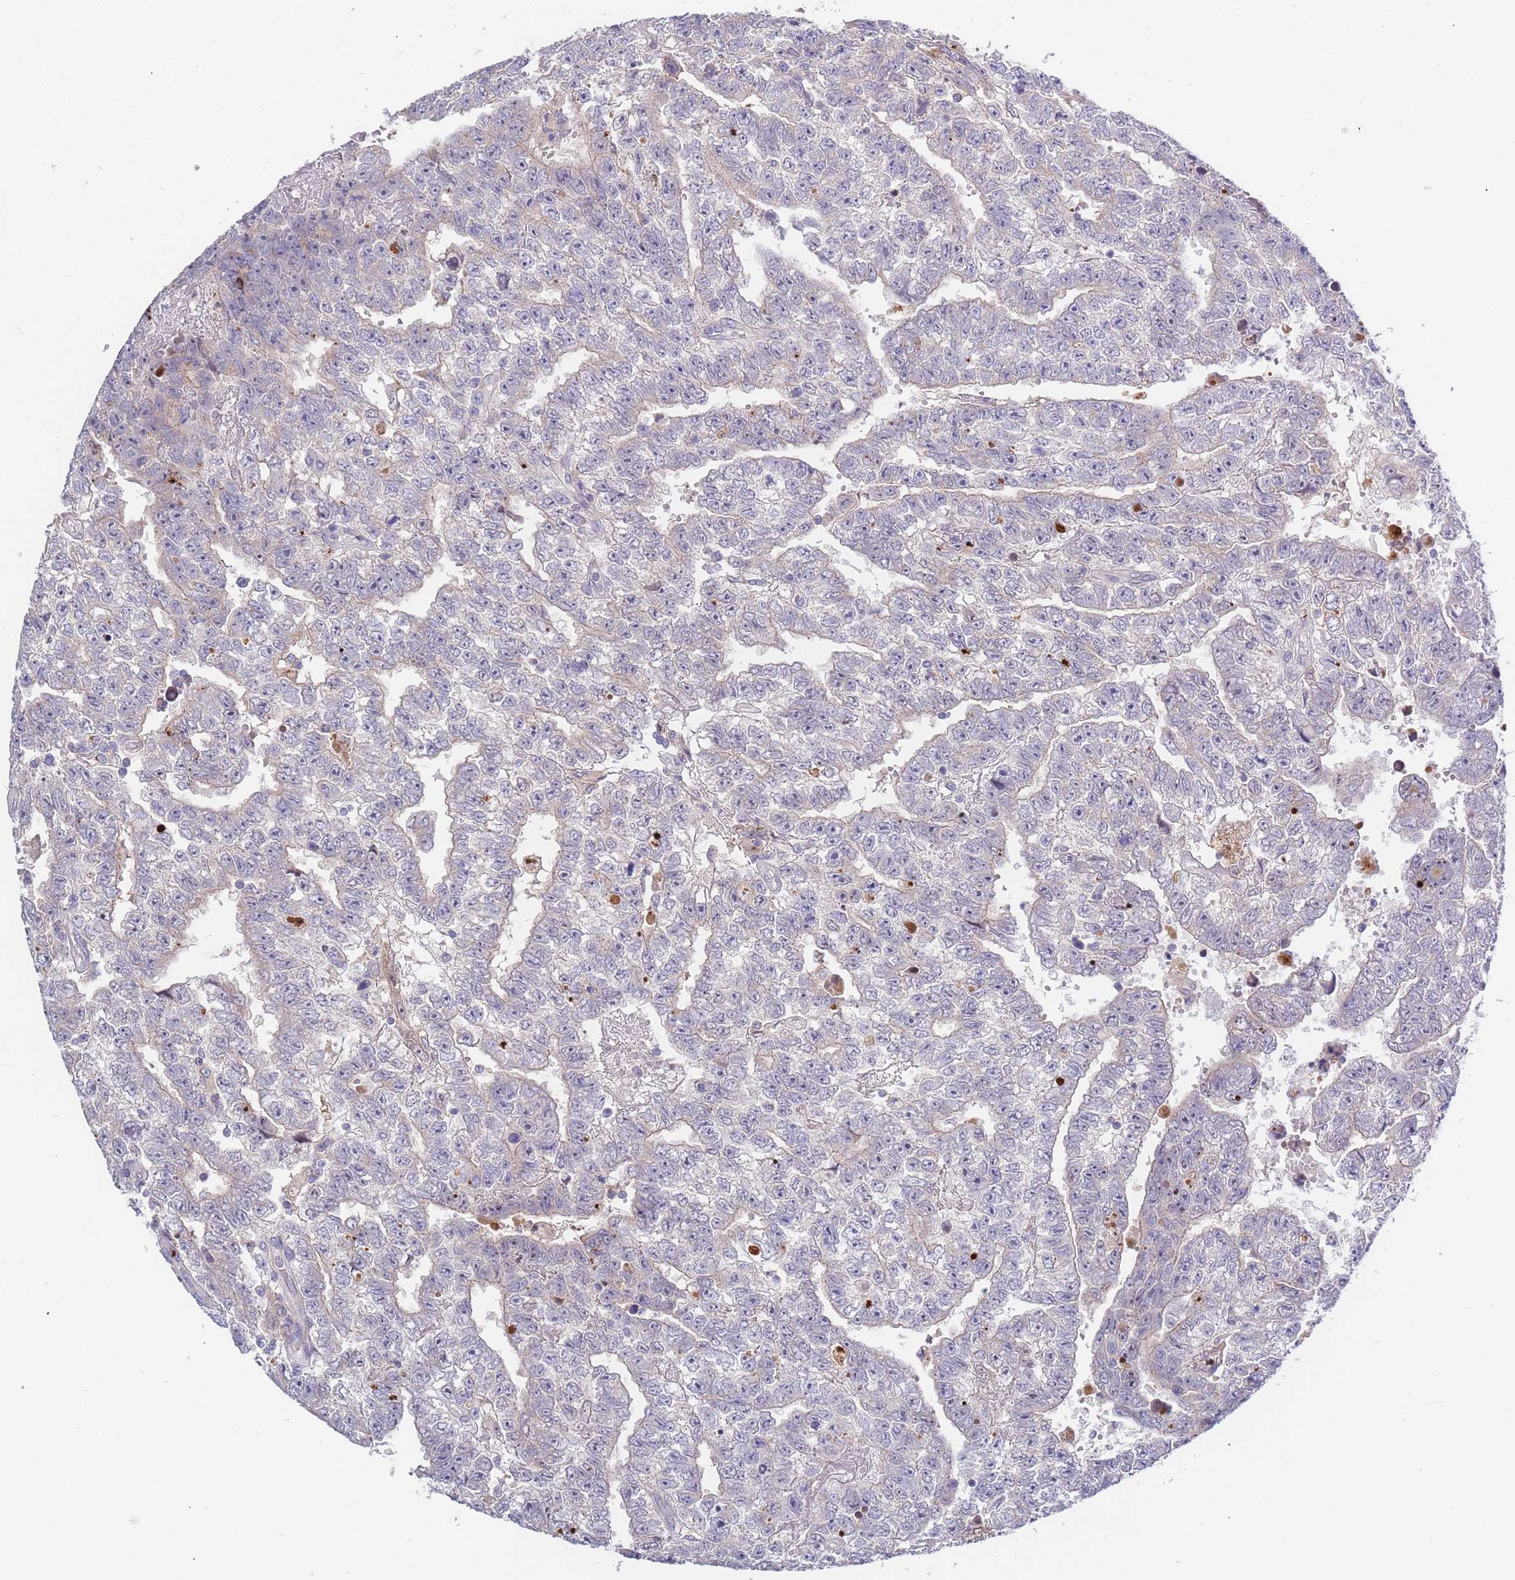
{"staining": {"intensity": "negative", "quantity": "none", "location": "none"}, "tissue": "testis cancer", "cell_type": "Tumor cells", "image_type": "cancer", "snomed": [{"axis": "morphology", "description": "Carcinoma, Embryonal, NOS"}, {"axis": "topography", "description": "Testis"}], "caption": "Human embryonal carcinoma (testis) stained for a protein using immunohistochemistry reveals no staining in tumor cells.", "gene": "BORCS5", "patient": {"sex": "male", "age": 25}}